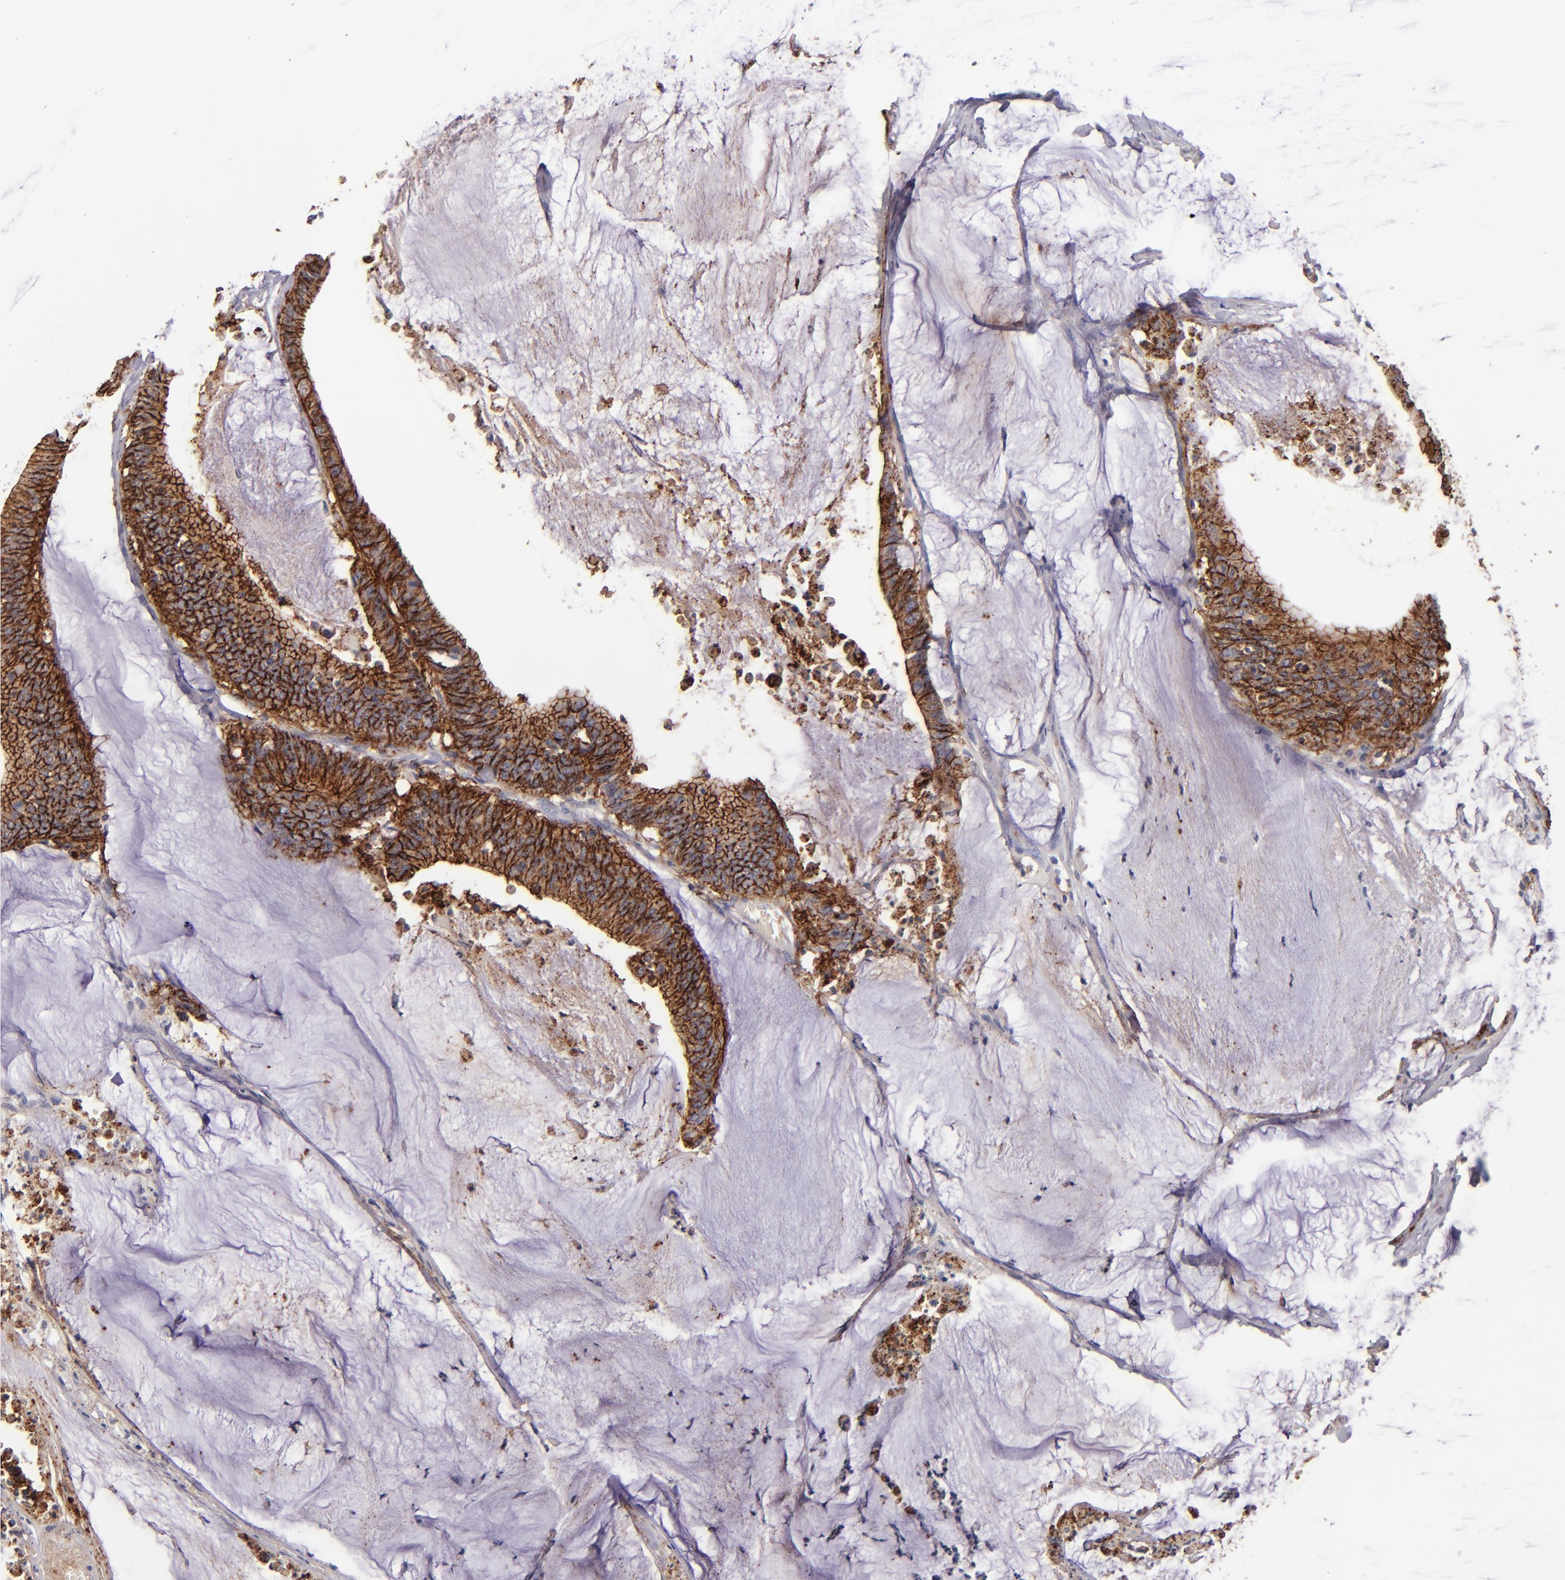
{"staining": {"intensity": "strong", "quantity": ">75%", "location": "cytoplasmic/membranous"}, "tissue": "colorectal cancer", "cell_type": "Tumor cells", "image_type": "cancer", "snomed": [{"axis": "morphology", "description": "Adenocarcinoma, NOS"}, {"axis": "topography", "description": "Rectum"}], "caption": "Immunohistochemical staining of human colorectal adenocarcinoma demonstrates strong cytoplasmic/membranous protein staining in about >75% of tumor cells. The protein of interest is stained brown, and the nuclei are stained in blue (DAB (3,3'-diaminobenzidine) IHC with brightfield microscopy, high magnification).", "gene": "CLDN5", "patient": {"sex": "female", "age": 66}}